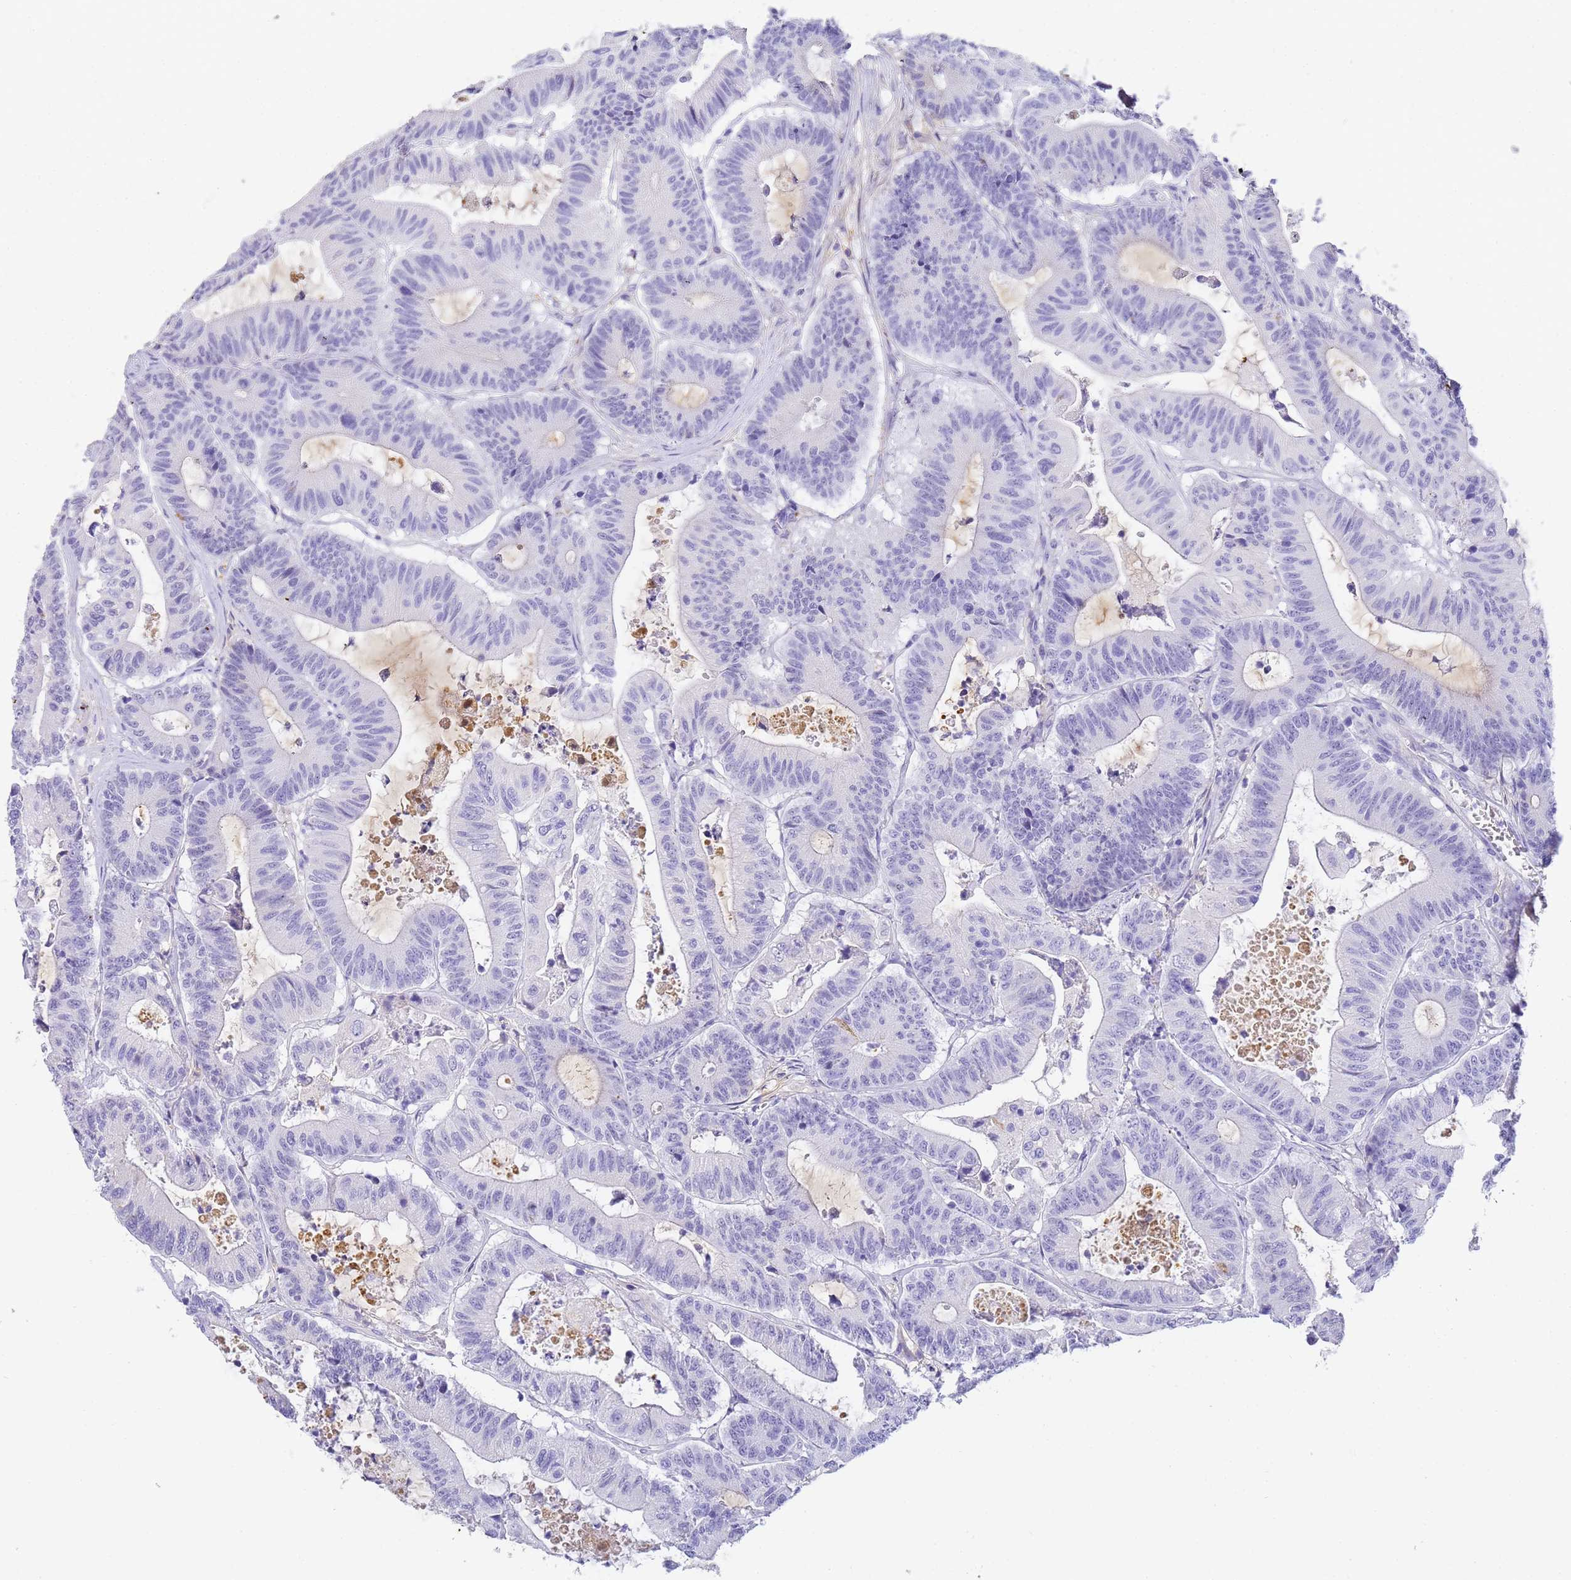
{"staining": {"intensity": "negative", "quantity": "none", "location": "none"}, "tissue": "colorectal cancer", "cell_type": "Tumor cells", "image_type": "cancer", "snomed": [{"axis": "morphology", "description": "Adenocarcinoma, NOS"}, {"axis": "topography", "description": "Colon"}], "caption": "Immunohistochemistry of human colorectal adenocarcinoma displays no staining in tumor cells.", "gene": "CFHR2", "patient": {"sex": "female", "age": 84}}